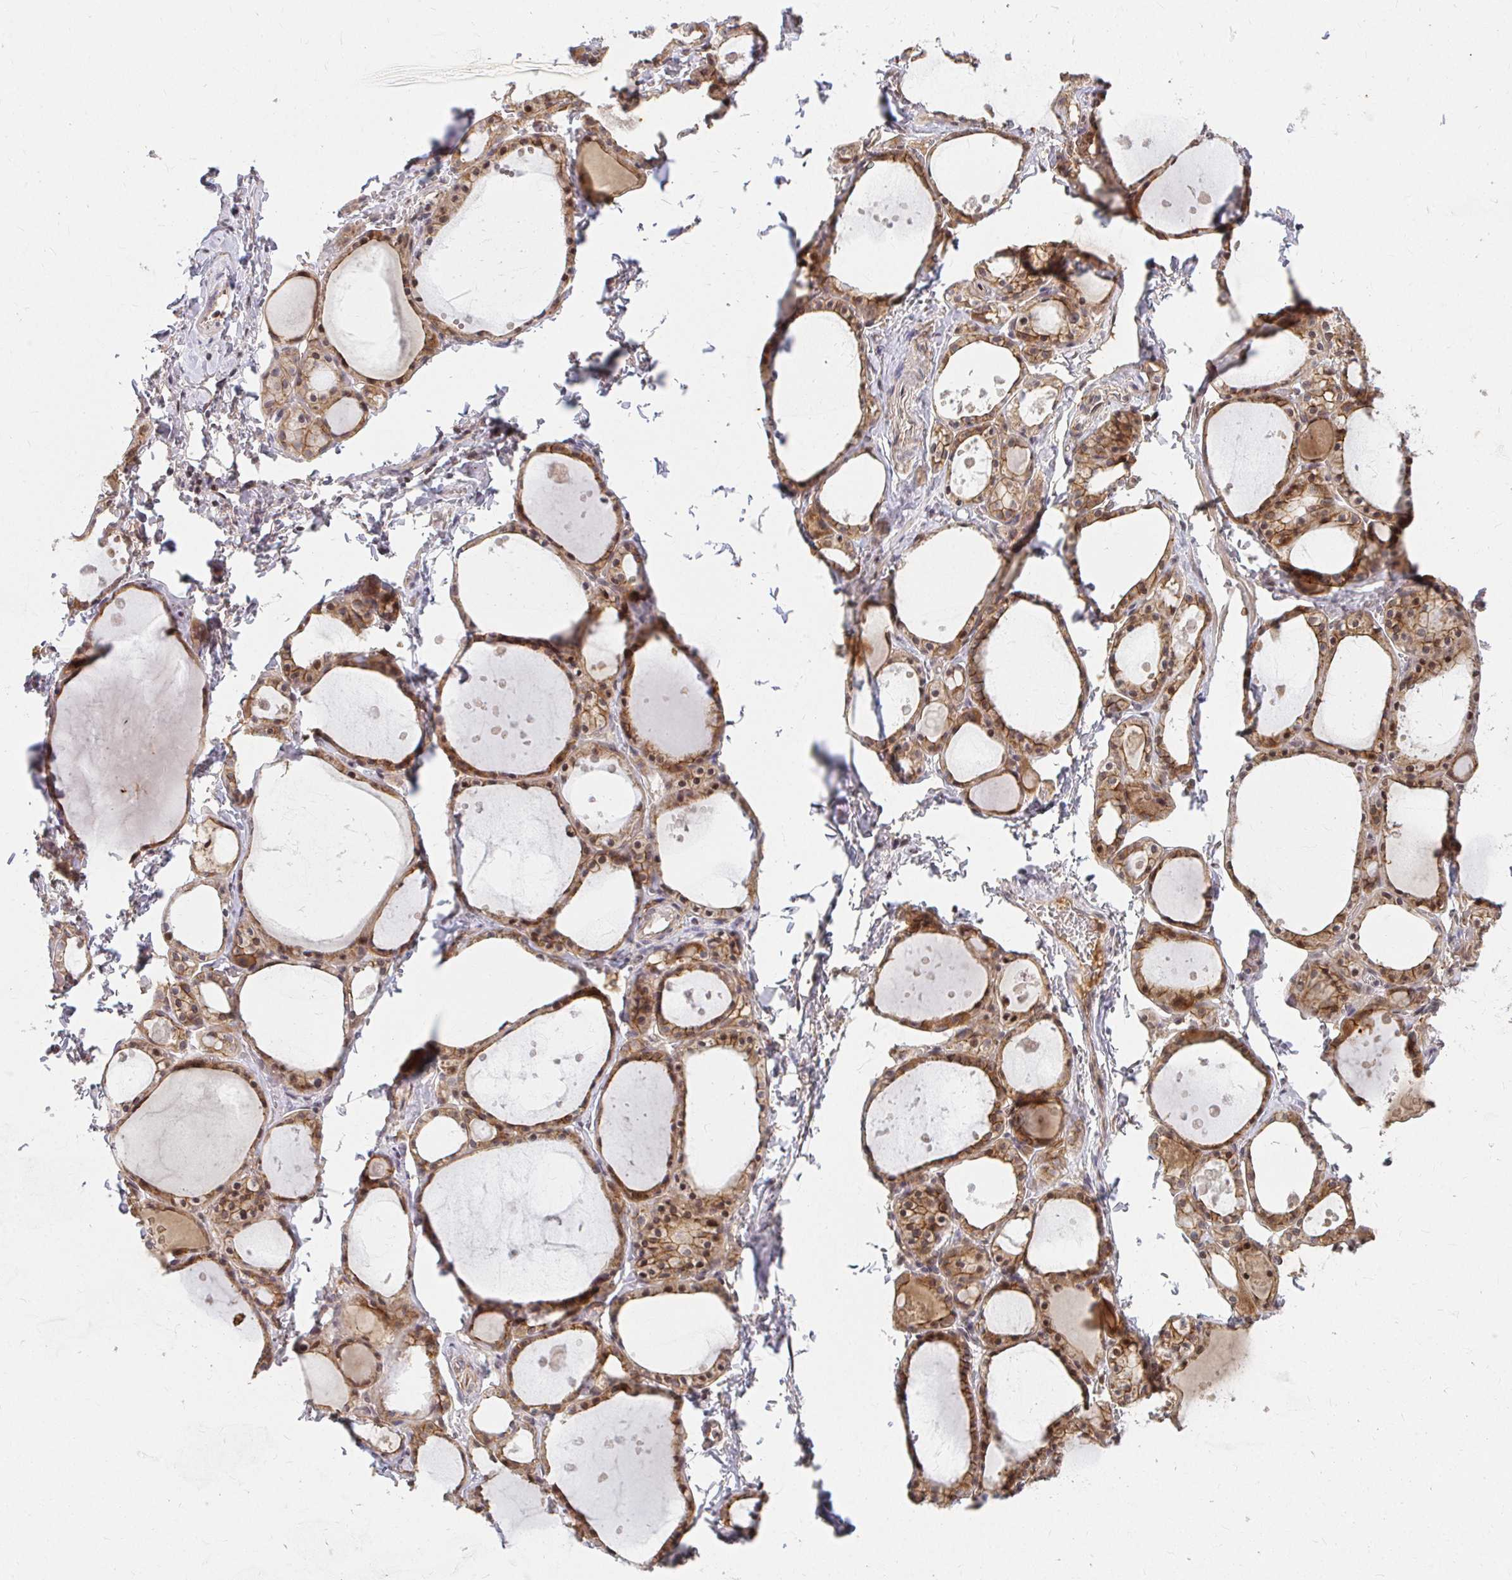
{"staining": {"intensity": "moderate", "quantity": ">75%", "location": "cytoplasmic/membranous,nuclear"}, "tissue": "thyroid gland", "cell_type": "Glandular cells", "image_type": "normal", "snomed": [{"axis": "morphology", "description": "Normal tissue, NOS"}, {"axis": "topography", "description": "Thyroid gland"}], "caption": "Brown immunohistochemical staining in unremarkable thyroid gland demonstrates moderate cytoplasmic/membranous,nuclear expression in about >75% of glandular cells. (DAB (3,3'-diaminobenzidine) = brown stain, brightfield microscopy at high magnification).", "gene": "ANK3", "patient": {"sex": "male", "age": 68}}